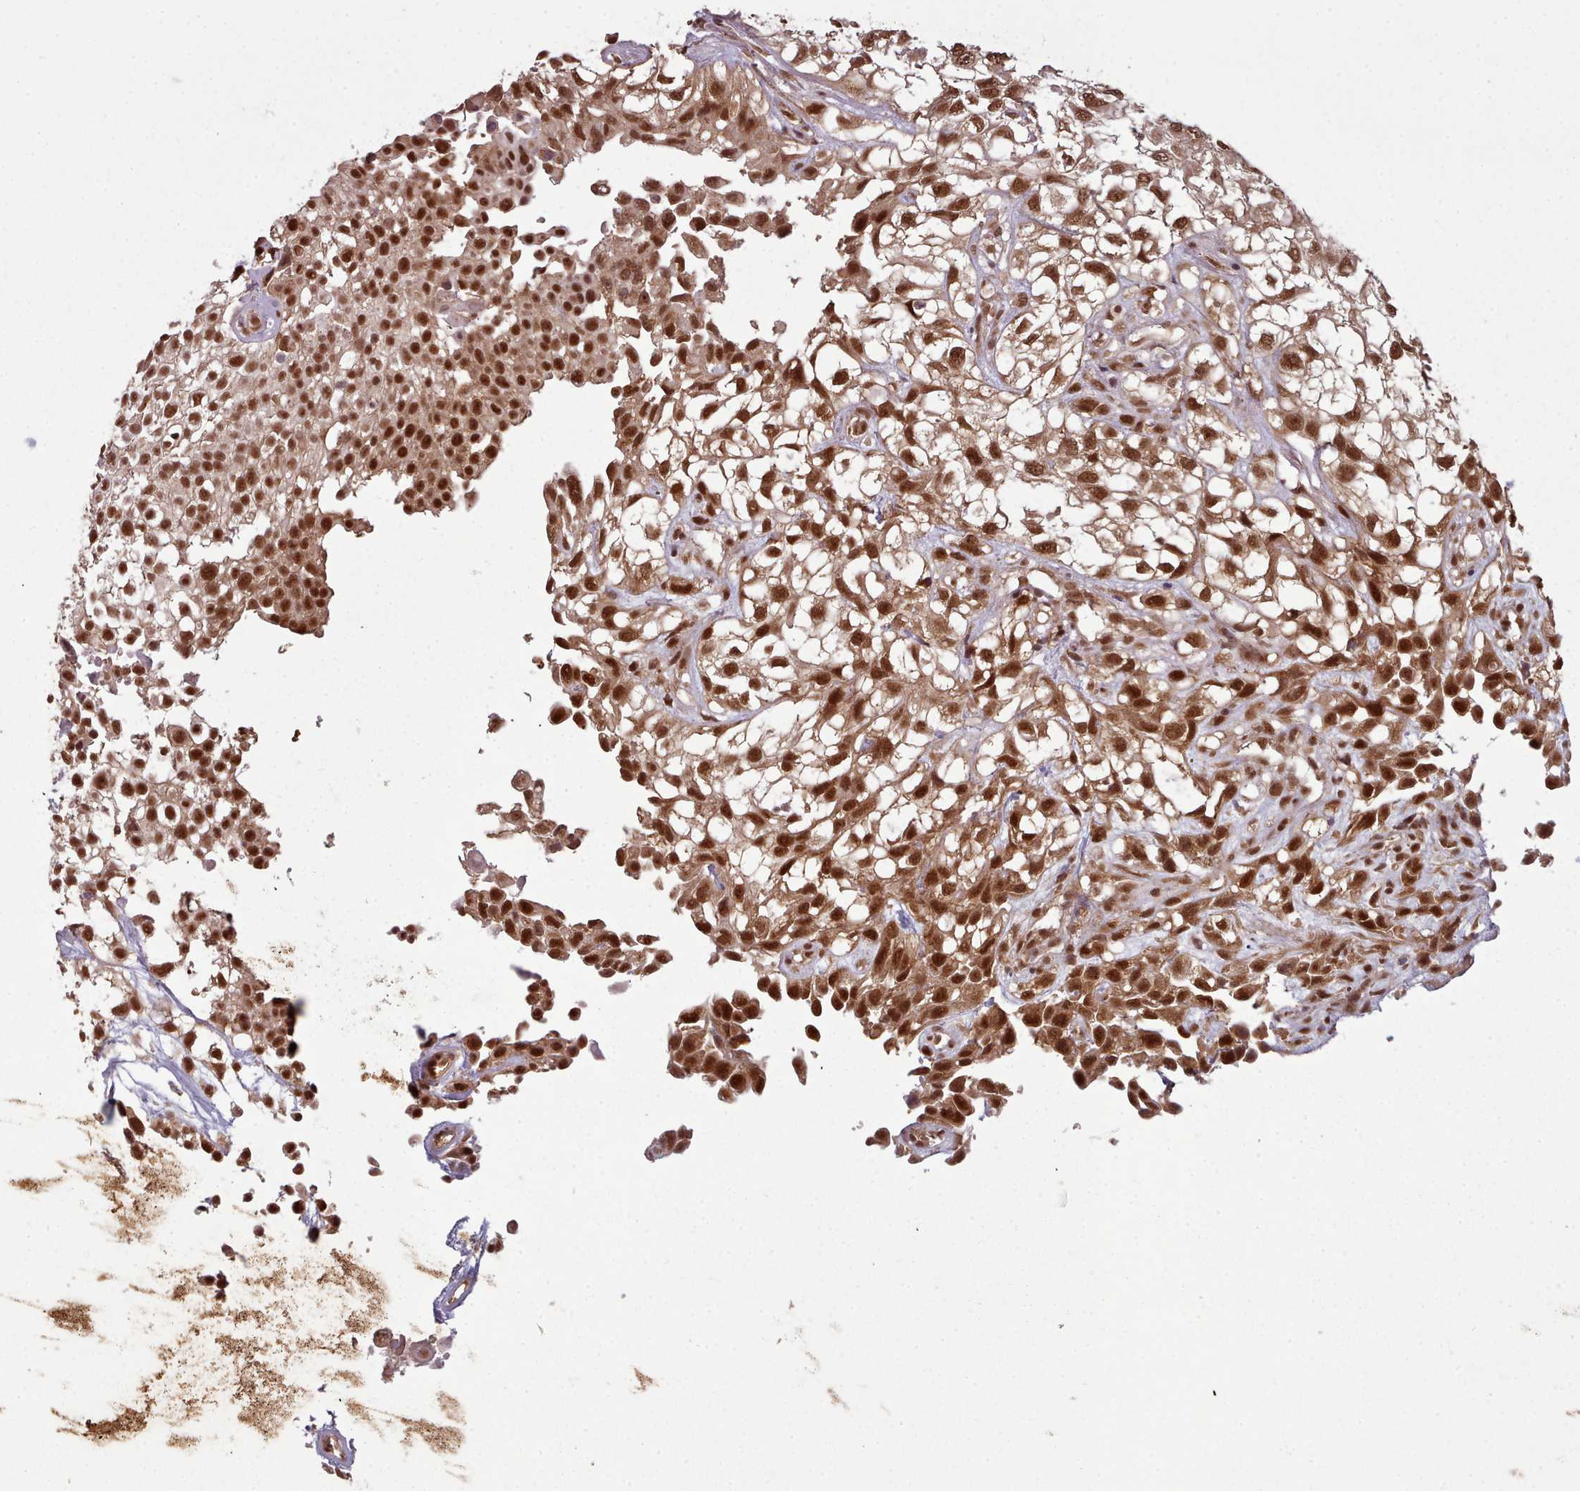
{"staining": {"intensity": "strong", "quantity": ">75%", "location": "nuclear"}, "tissue": "urothelial cancer", "cell_type": "Tumor cells", "image_type": "cancer", "snomed": [{"axis": "morphology", "description": "Urothelial carcinoma, High grade"}, {"axis": "topography", "description": "Urinary bladder"}], "caption": "IHC image of neoplastic tissue: urothelial cancer stained using immunohistochemistry shows high levels of strong protein expression localized specifically in the nuclear of tumor cells, appearing as a nuclear brown color.", "gene": "DHX8", "patient": {"sex": "male", "age": 56}}